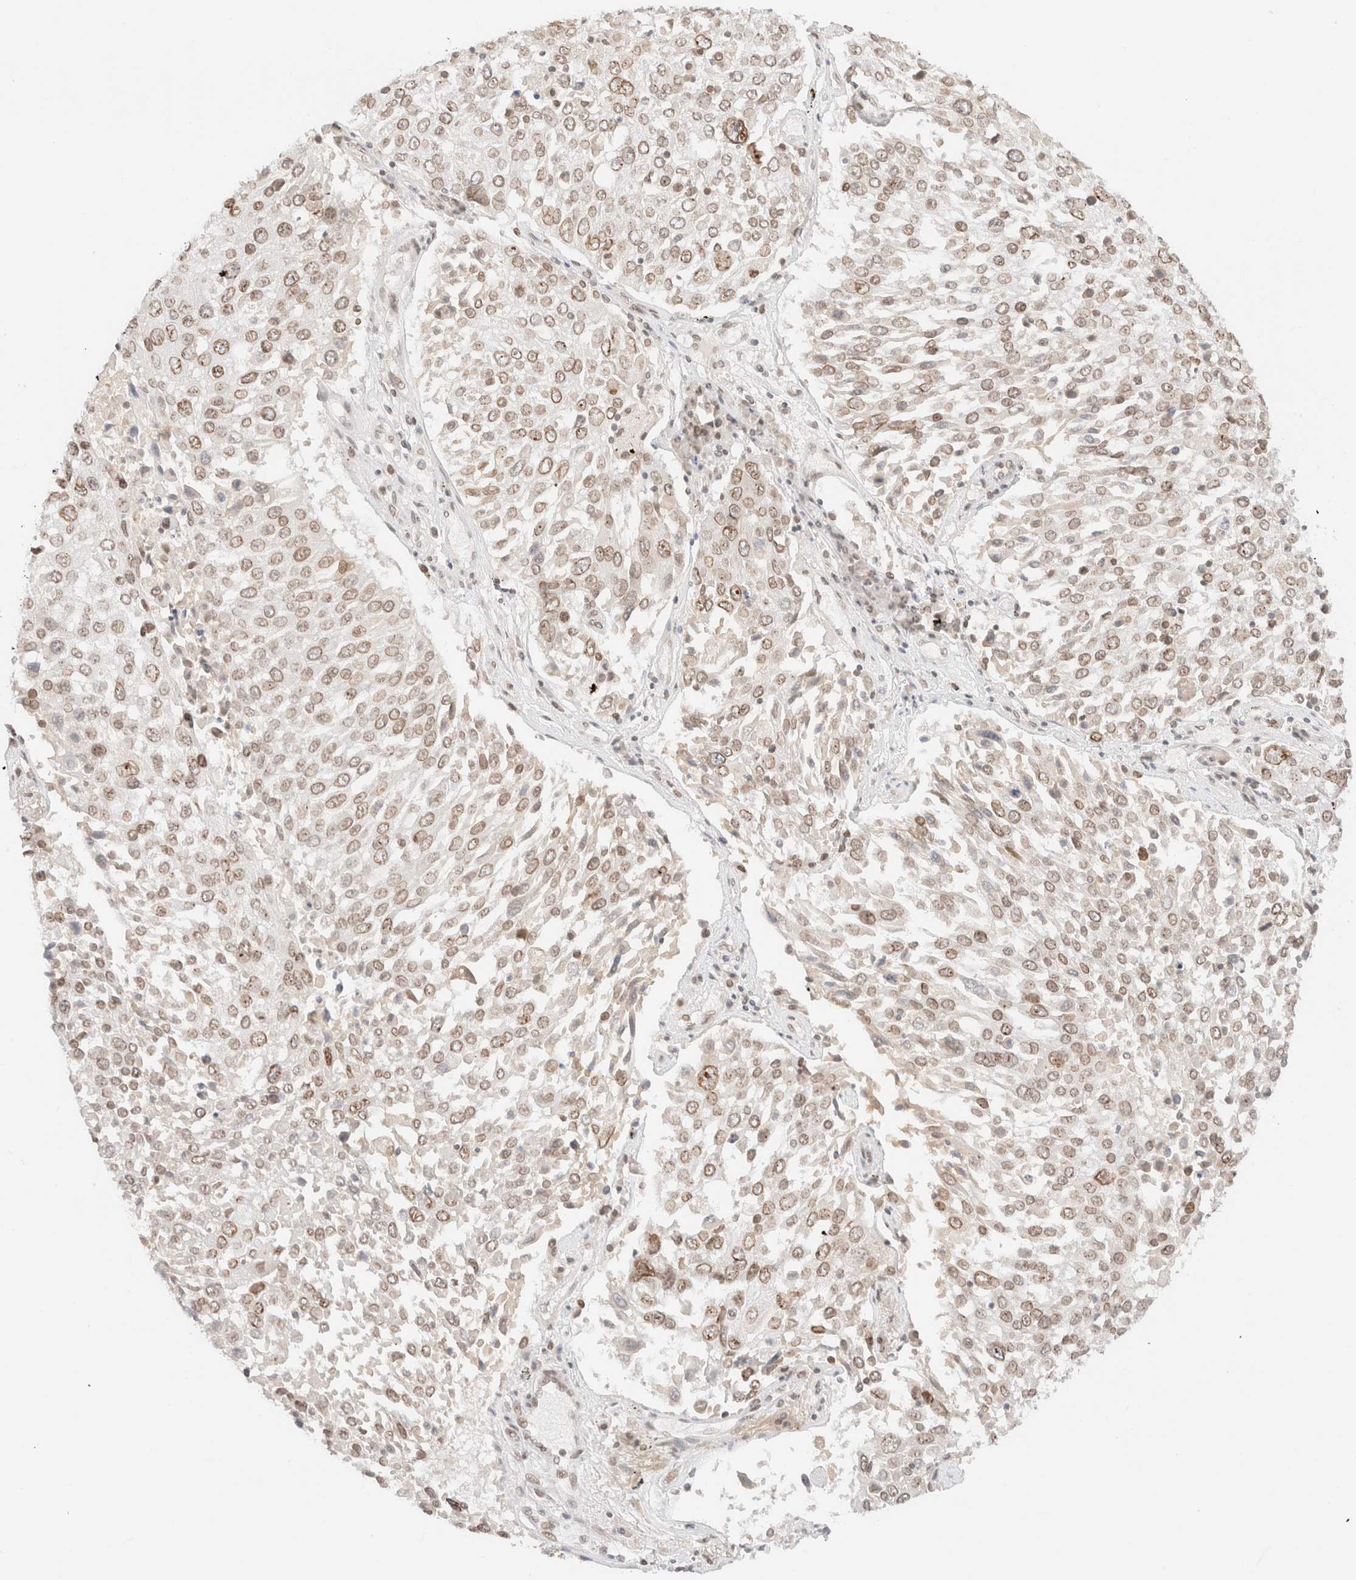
{"staining": {"intensity": "weak", "quantity": ">75%", "location": "cytoplasmic/membranous,nuclear"}, "tissue": "lung cancer", "cell_type": "Tumor cells", "image_type": "cancer", "snomed": [{"axis": "morphology", "description": "Squamous cell carcinoma, NOS"}, {"axis": "topography", "description": "Lung"}], "caption": "Protein expression analysis of lung squamous cell carcinoma shows weak cytoplasmic/membranous and nuclear expression in about >75% of tumor cells.", "gene": "ZNF770", "patient": {"sex": "male", "age": 65}}